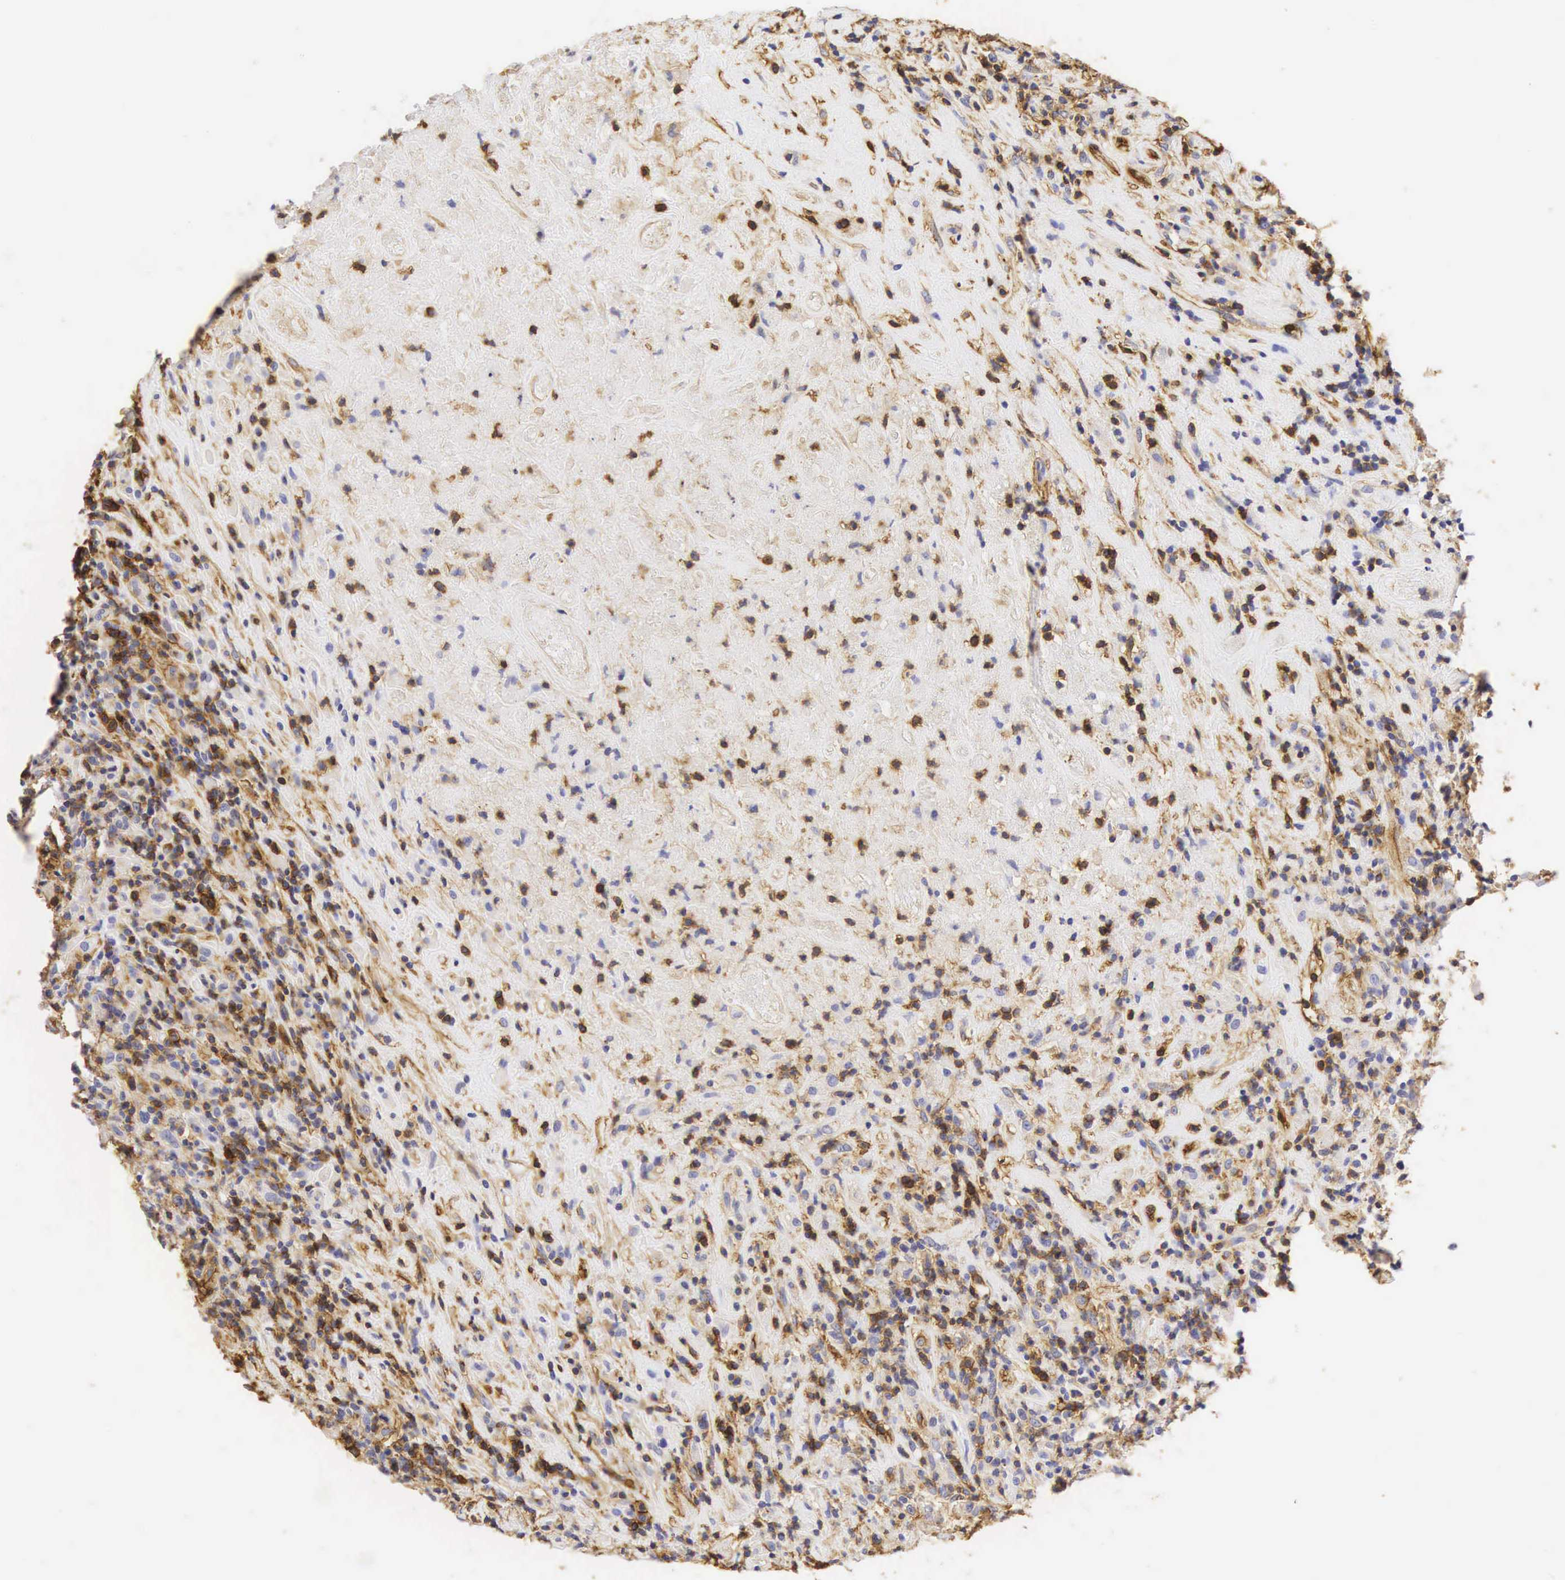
{"staining": {"intensity": "moderate", "quantity": "25%-75%", "location": "cytoplasmic/membranous"}, "tissue": "lymphoma", "cell_type": "Tumor cells", "image_type": "cancer", "snomed": [{"axis": "morphology", "description": "Hodgkin's disease, NOS"}, {"axis": "topography", "description": "Lymph node"}], "caption": "A histopathology image showing moderate cytoplasmic/membranous staining in approximately 25%-75% of tumor cells in Hodgkin's disease, as visualized by brown immunohistochemical staining.", "gene": "CD99", "patient": {"sex": "male", "age": 46}}